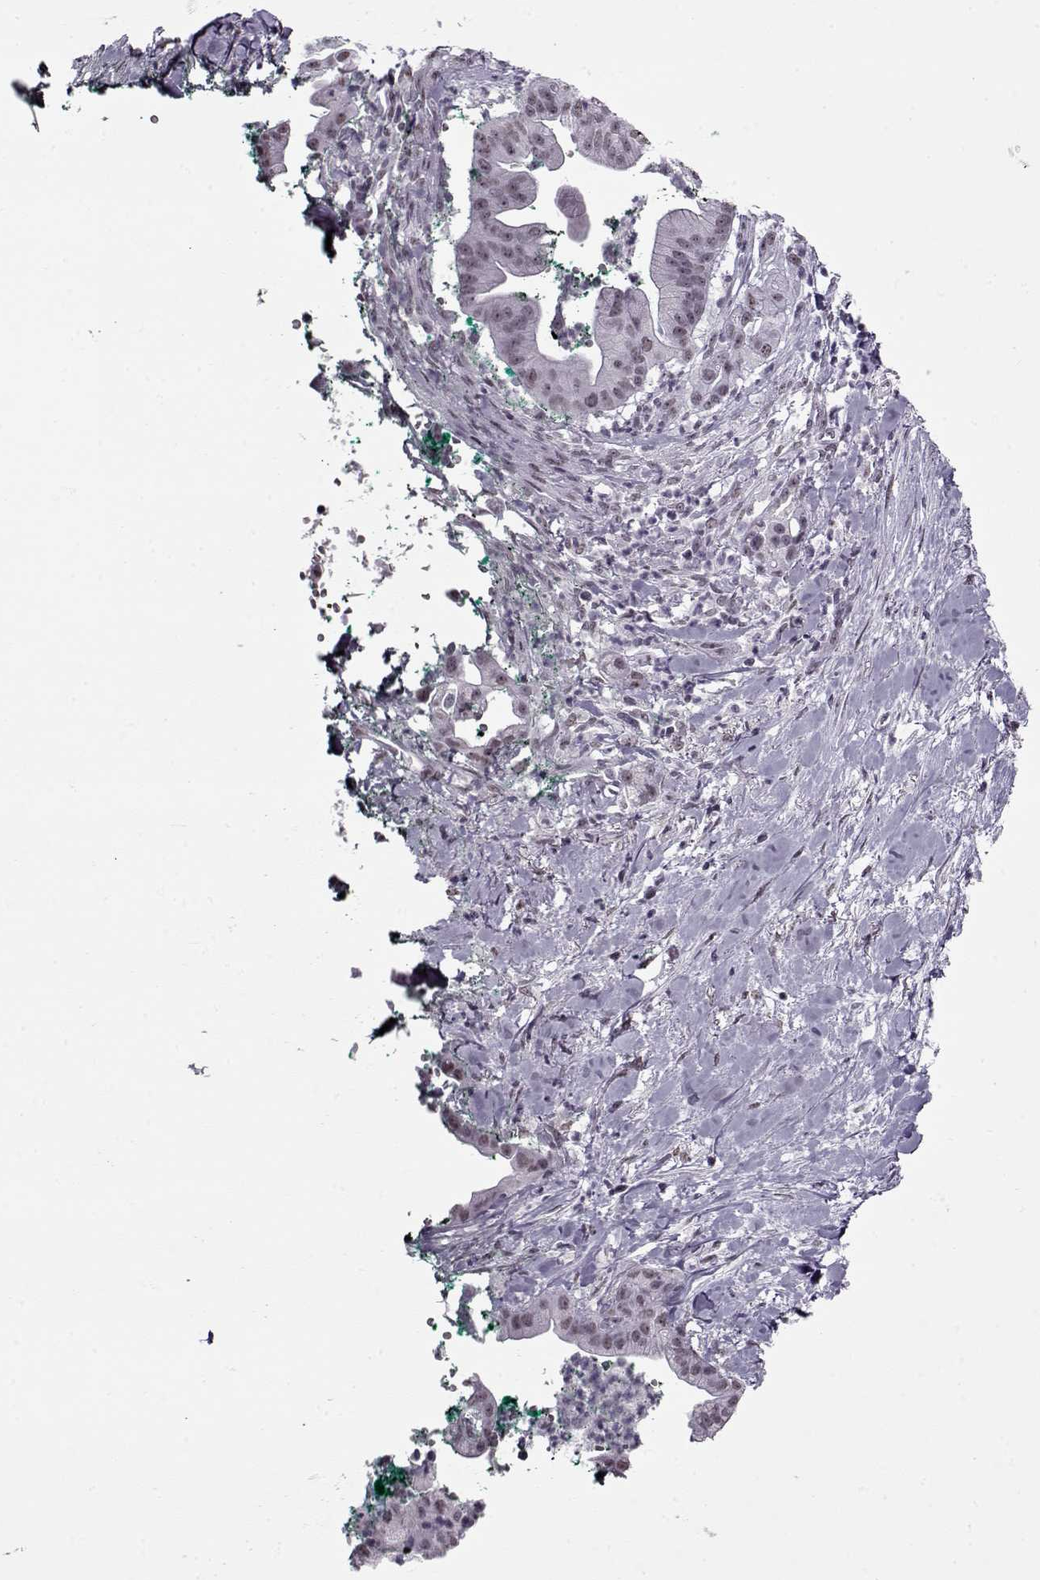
{"staining": {"intensity": "negative", "quantity": "none", "location": "none"}, "tissue": "pancreatic cancer", "cell_type": "Tumor cells", "image_type": "cancer", "snomed": [{"axis": "morphology", "description": "Normal tissue, NOS"}, {"axis": "morphology", "description": "Adenocarcinoma, NOS"}, {"axis": "topography", "description": "Lymph node"}, {"axis": "topography", "description": "Pancreas"}], "caption": "IHC photomicrograph of pancreatic cancer stained for a protein (brown), which exhibits no expression in tumor cells. The staining was performed using DAB (3,3'-diaminobenzidine) to visualize the protein expression in brown, while the nuclei were stained in blue with hematoxylin (Magnification: 20x).", "gene": "PRMT8", "patient": {"sex": "female", "age": 58}}